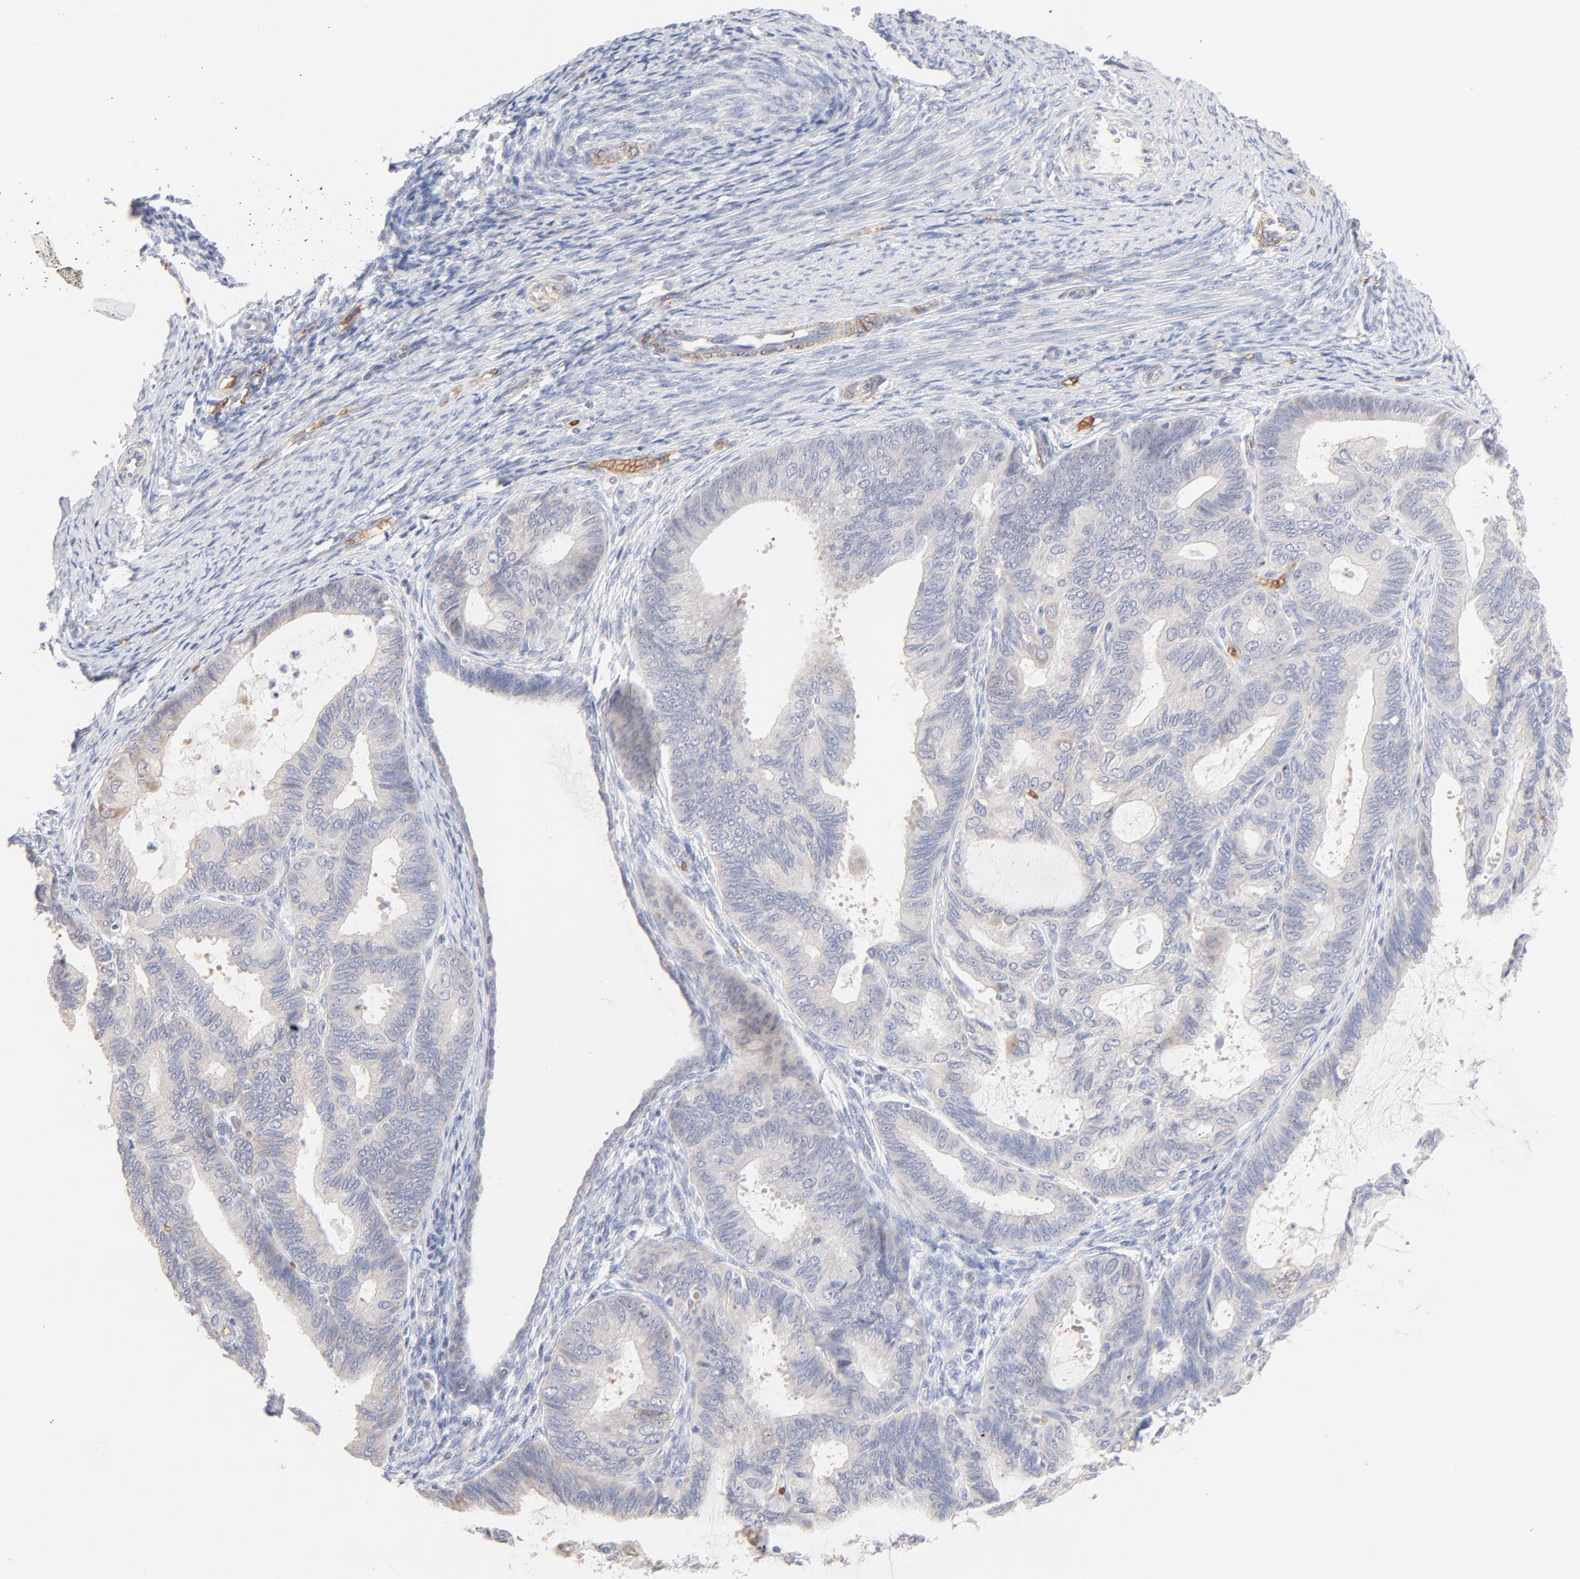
{"staining": {"intensity": "negative", "quantity": "none", "location": "none"}, "tissue": "endometrial cancer", "cell_type": "Tumor cells", "image_type": "cancer", "snomed": [{"axis": "morphology", "description": "Adenocarcinoma, NOS"}, {"axis": "topography", "description": "Endometrium"}], "caption": "Immunohistochemistry histopathology image of neoplastic tissue: endometrial cancer stained with DAB (3,3'-diaminobenzidine) shows no significant protein staining in tumor cells.", "gene": "SPTB", "patient": {"sex": "female", "age": 63}}